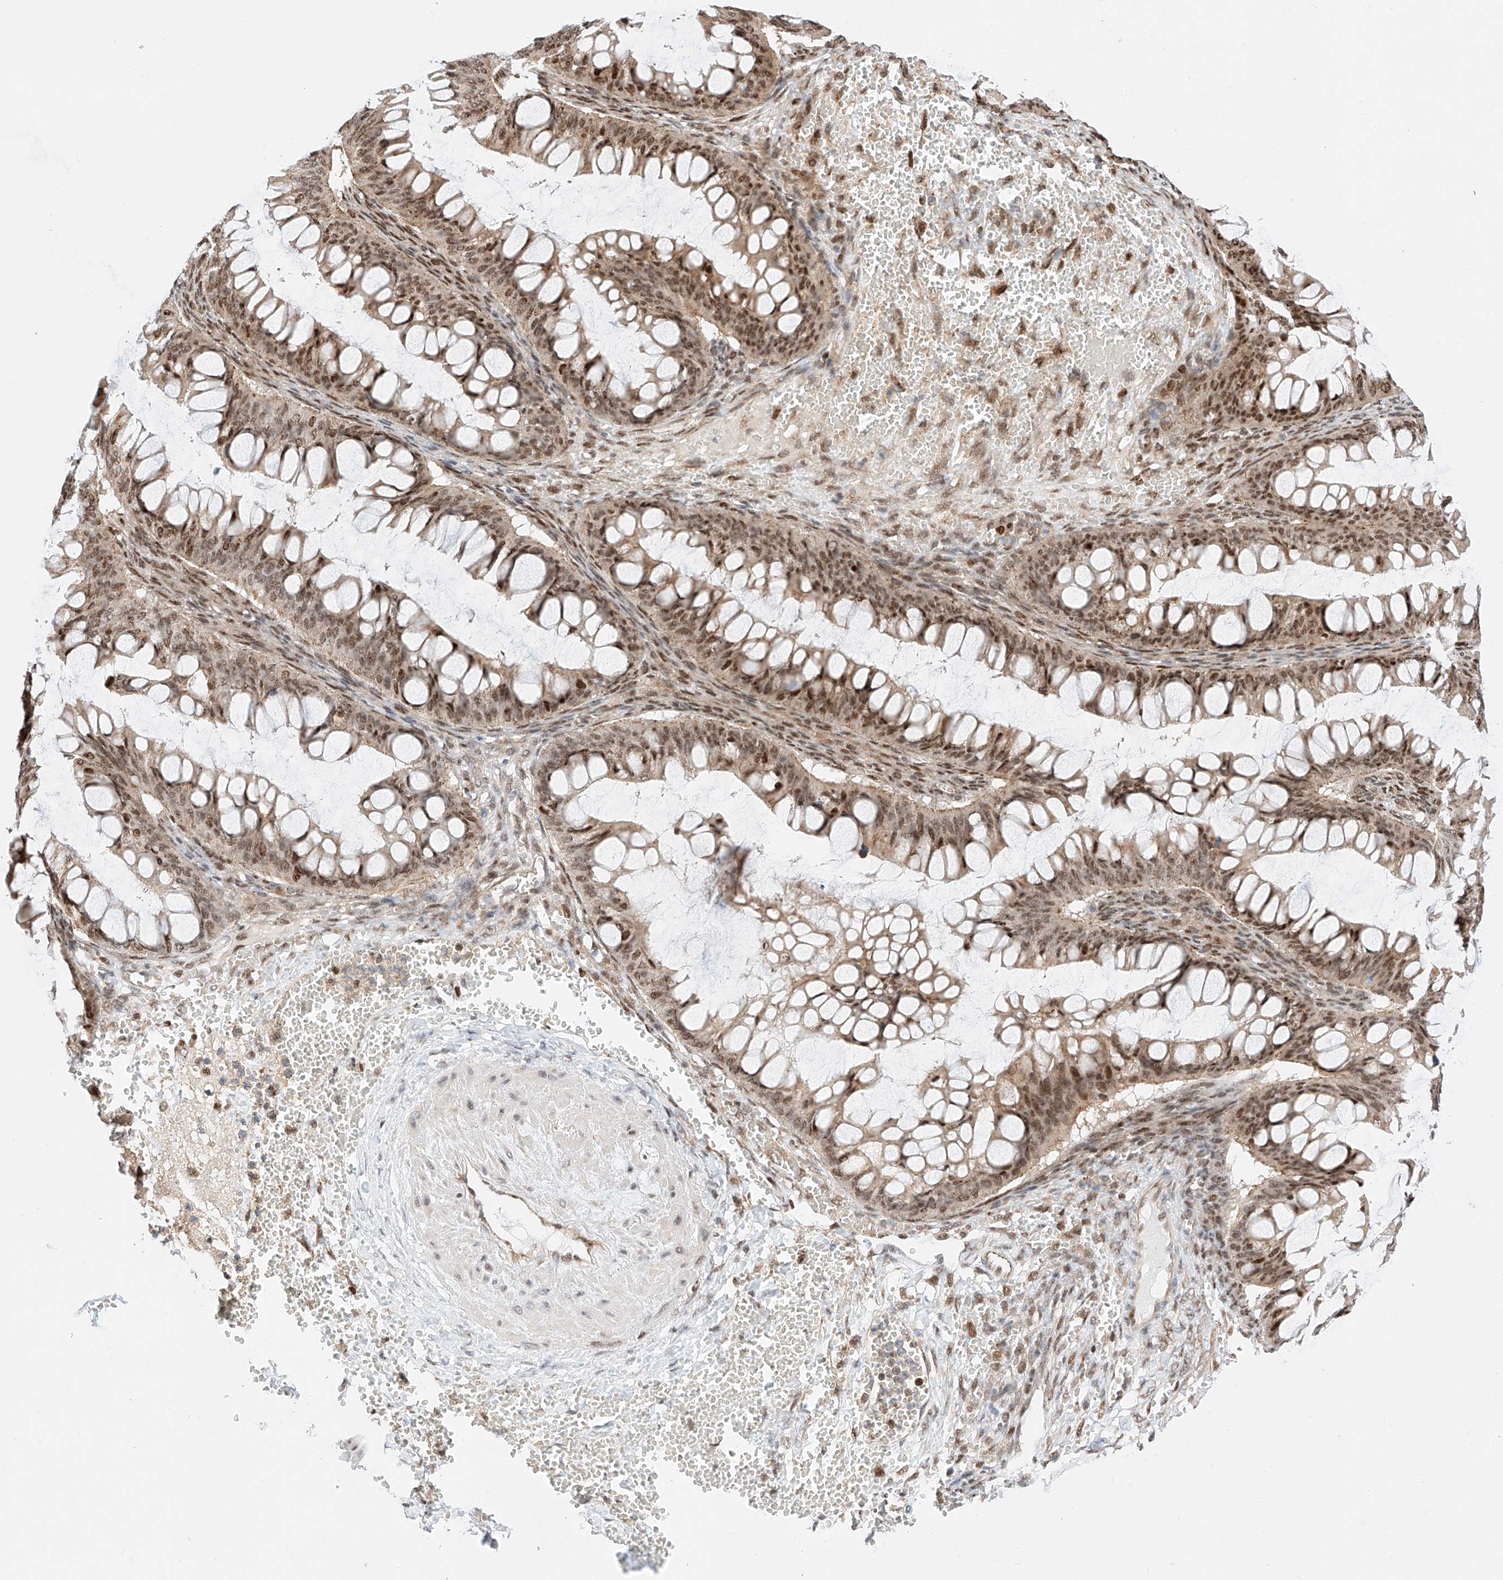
{"staining": {"intensity": "moderate", "quantity": ">75%", "location": "cytoplasmic/membranous,nuclear"}, "tissue": "ovarian cancer", "cell_type": "Tumor cells", "image_type": "cancer", "snomed": [{"axis": "morphology", "description": "Cystadenocarcinoma, mucinous, NOS"}, {"axis": "topography", "description": "Ovary"}], "caption": "Protein staining demonstrates moderate cytoplasmic/membranous and nuclear expression in approximately >75% of tumor cells in ovarian mucinous cystadenocarcinoma.", "gene": "HDAC9", "patient": {"sex": "female", "age": 73}}